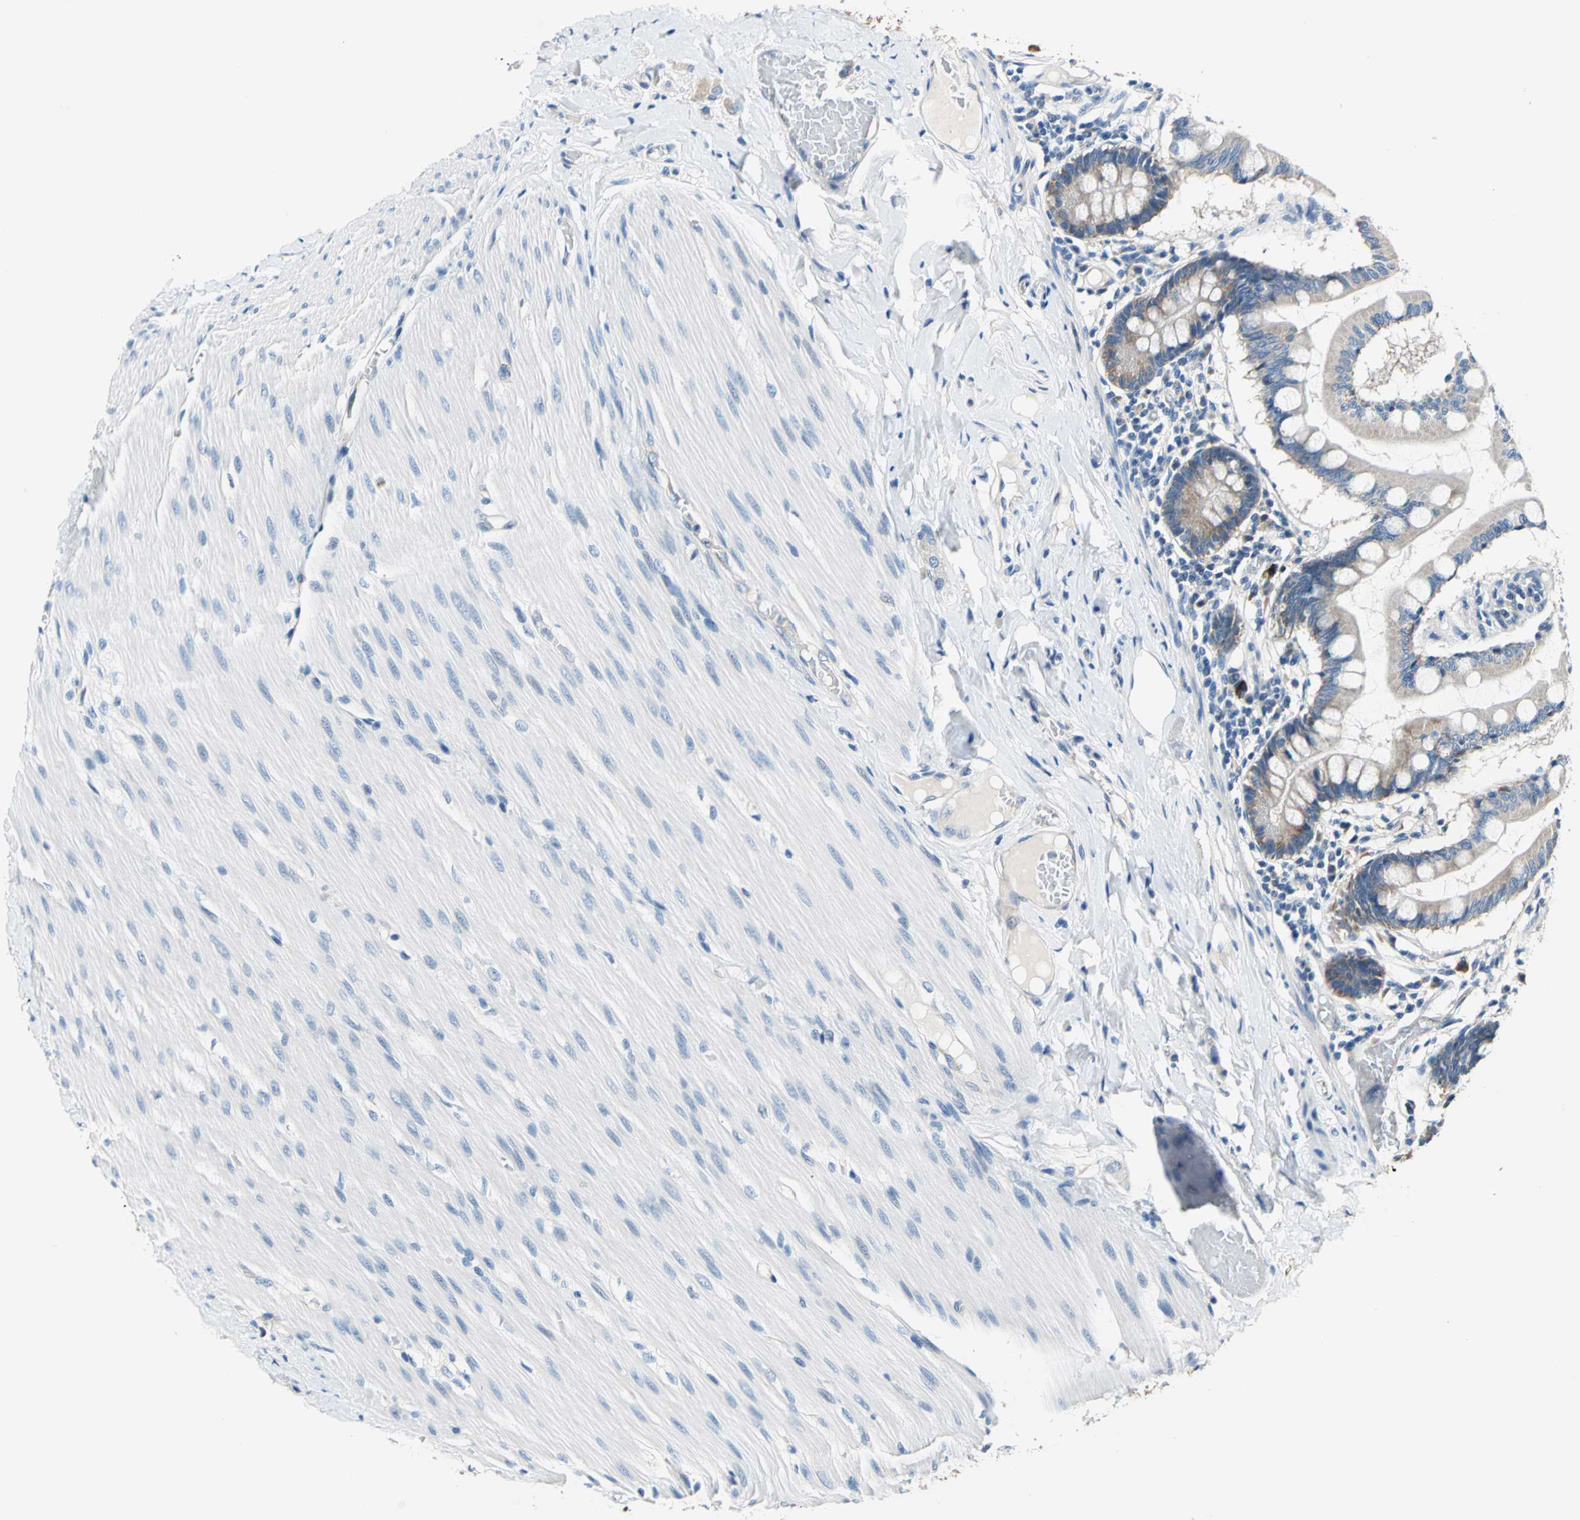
{"staining": {"intensity": "strong", "quantity": ">75%", "location": "cytoplasmic/membranous"}, "tissue": "small intestine", "cell_type": "Glandular cells", "image_type": "normal", "snomed": [{"axis": "morphology", "description": "Normal tissue, NOS"}, {"axis": "topography", "description": "Small intestine"}], "caption": "IHC of normal small intestine displays high levels of strong cytoplasmic/membranous positivity in about >75% of glandular cells. The protein is stained brown, and the nuclei are stained in blue (DAB (3,3'-diaminobenzidine) IHC with brightfield microscopy, high magnification).", "gene": "TRIM25", "patient": {"sex": "male", "age": 41}}